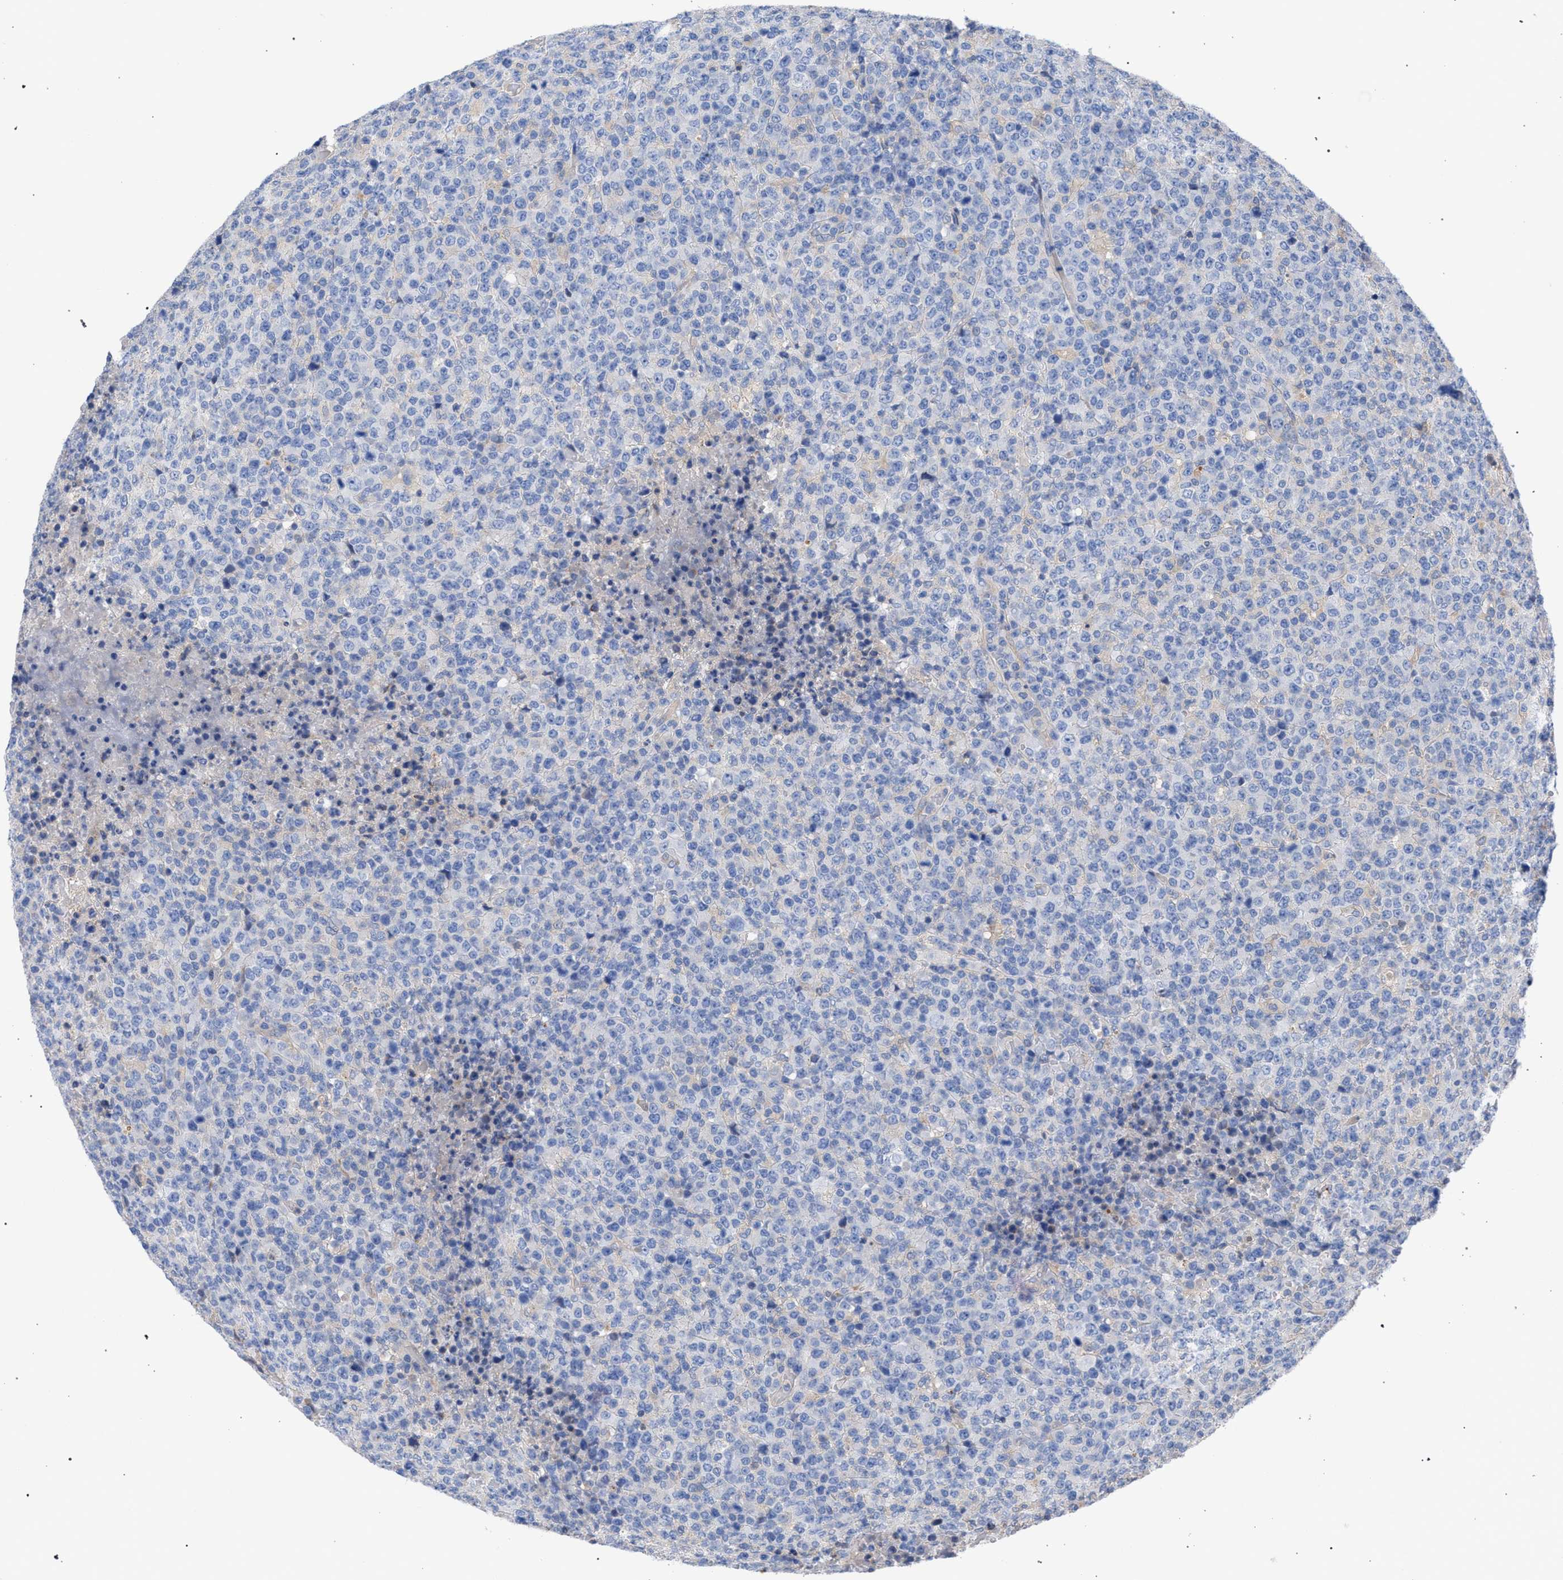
{"staining": {"intensity": "negative", "quantity": "none", "location": "none"}, "tissue": "lymphoma", "cell_type": "Tumor cells", "image_type": "cancer", "snomed": [{"axis": "morphology", "description": "Malignant lymphoma, non-Hodgkin's type, High grade"}, {"axis": "topography", "description": "Lymph node"}], "caption": "The immunohistochemistry photomicrograph has no significant positivity in tumor cells of lymphoma tissue.", "gene": "GMPR", "patient": {"sex": "male", "age": 13}}